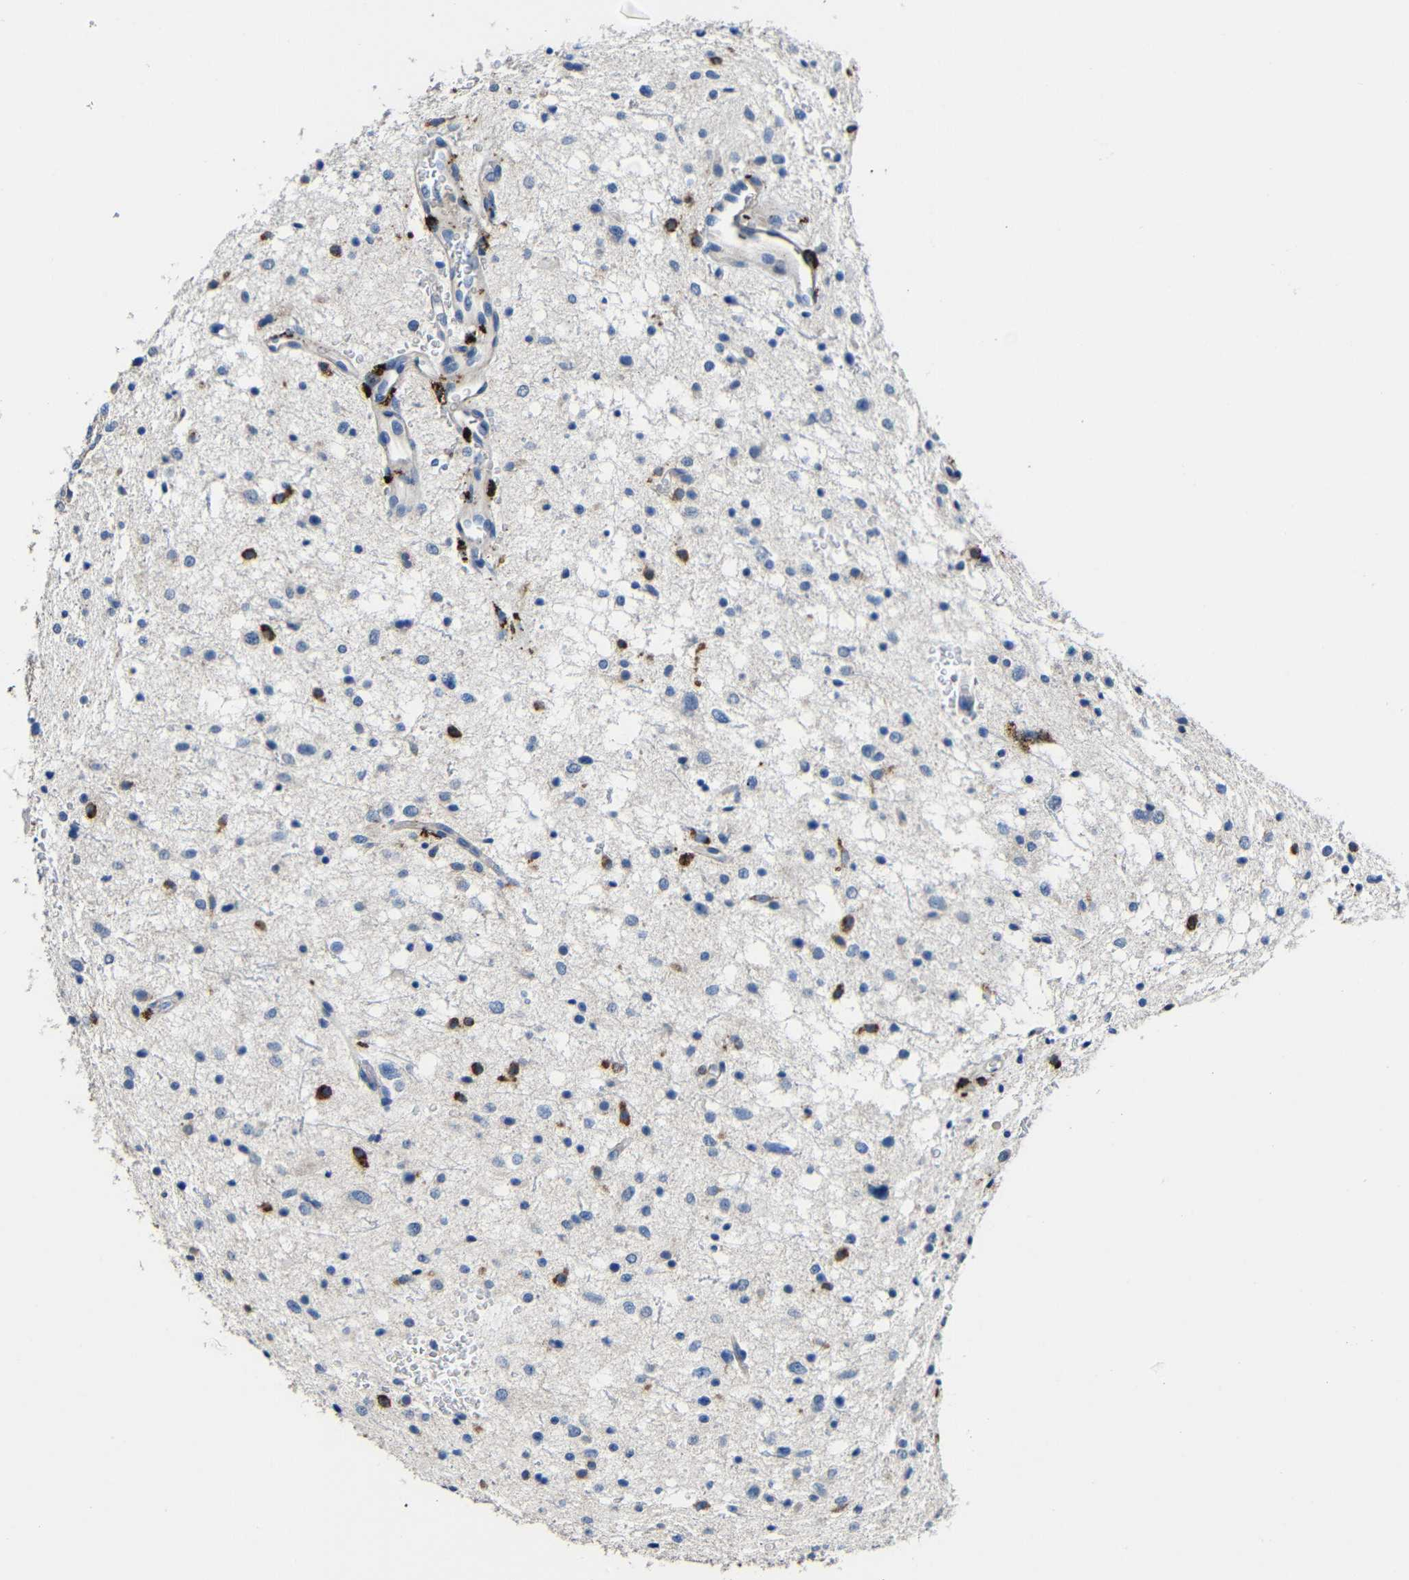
{"staining": {"intensity": "strong", "quantity": "<25%", "location": "cytoplasmic/membranous"}, "tissue": "glioma", "cell_type": "Tumor cells", "image_type": "cancer", "snomed": [{"axis": "morphology", "description": "Glioma, malignant, Low grade"}, {"axis": "topography", "description": "Brain"}], "caption": "Protein expression analysis of malignant glioma (low-grade) reveals strong cytoplasmic/membranous positivity in about <25% of tumor cells.", "gene": "HLA-DMA", "patient": {"sex": "female", "age": 37}}